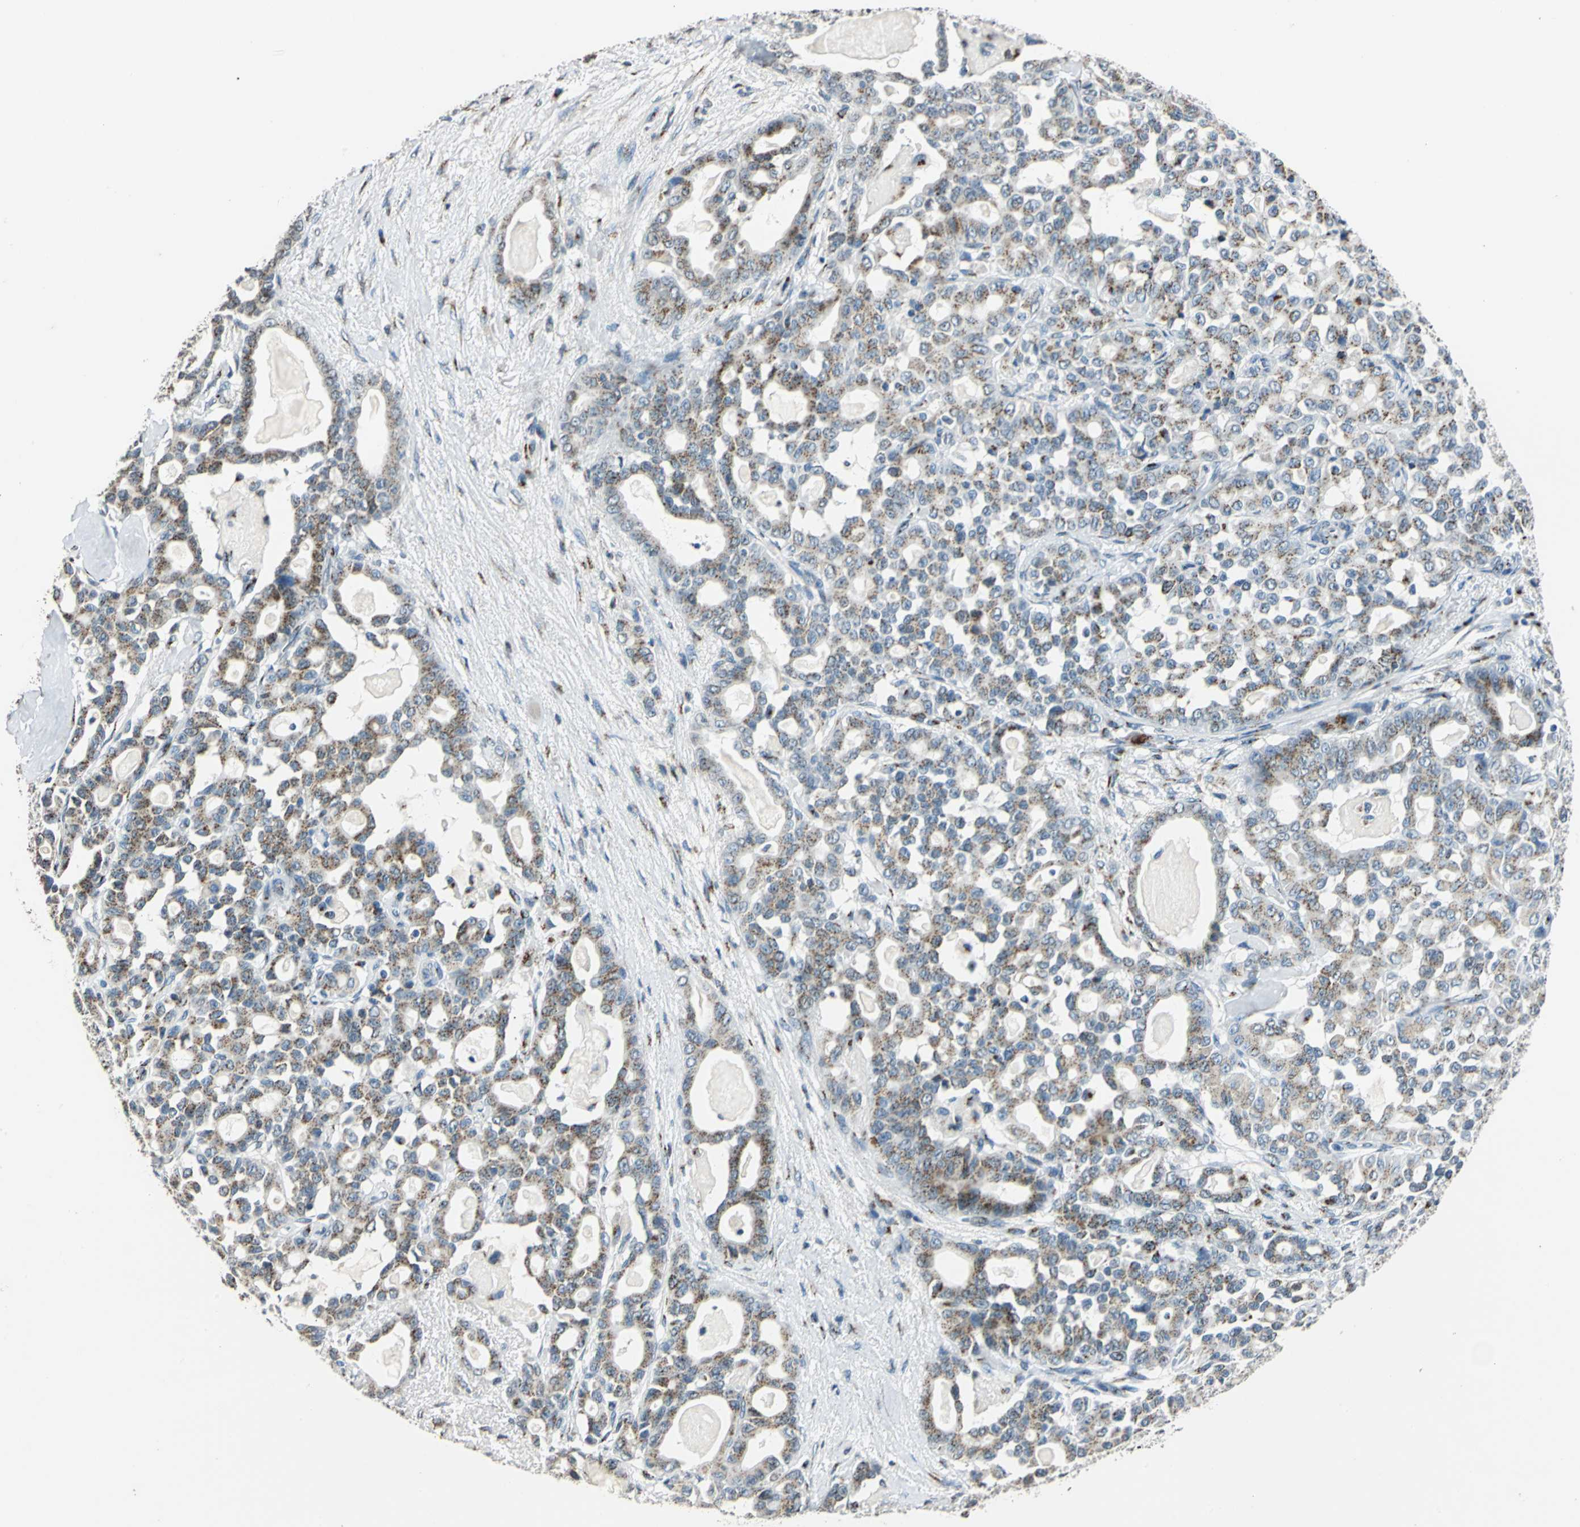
{"staining": {"intensity": "weak", "quantity": ">75%", "location": "cytoplasmic/membranous"}, "tissue": "pancreatic cancer", "cell_type": "Tumor cells", "image_type": "cancer", "snomed": [{"axis": "morphology", "description": "Adenocarcinoma, NOS"}, {"axis": "topography", "description": "Pancreas"}], "caption": "The photomicrograph reveals immunohistochemical staining of pancreatic cancer. There is weak cytoplasmic/membranous expression is appreciated in approximately >75% of tumor cells. (DAB (3,3'-diaminobenzidine) IHC with brightfield microscopy, high magnification).", "gene": "TMEM115", "patient": {"sex": "male", "age": 63}}